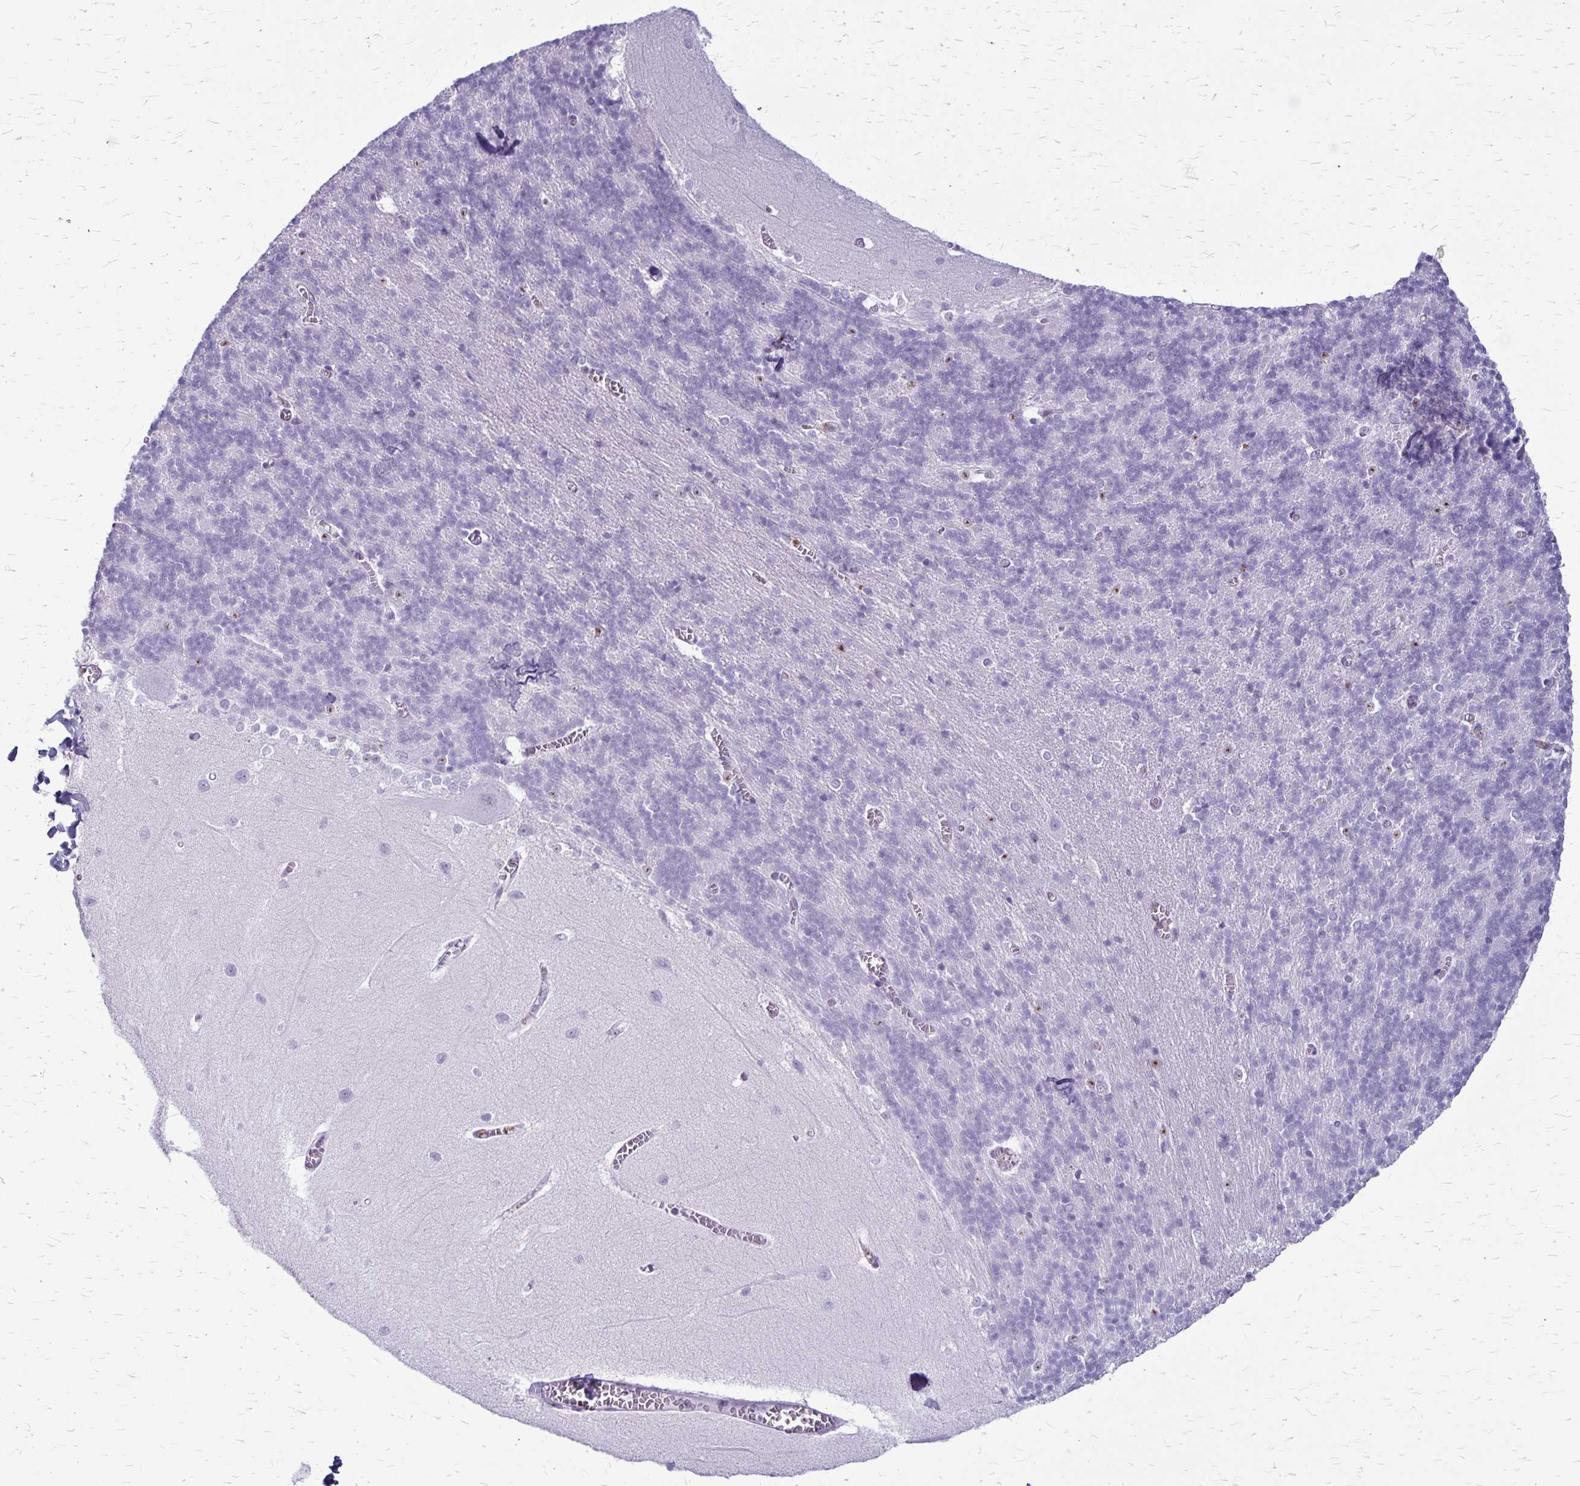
{"staining": {"intensity": "negative", "quantity": "none", "location": "none"}, "tissue": "cerebellum", "cell_type": "Cells in granular layer", "image_type": "normal", "snomed": [{"axis": "morphology", "description": "Normal tissue, NOS"}, {"axis": "topography", "description": "Cerebellum"}], "caption": "Immunohistochemistry micrograph of normal human cerebellum stained for a protein (brown), which demonstrates no expression in cells in granular layer. (DAB immunohistochemistry visualized using brightfield microscopy, high magnification).", "gene": "GP9", "patient": {"sex": "male", "age": 37}}